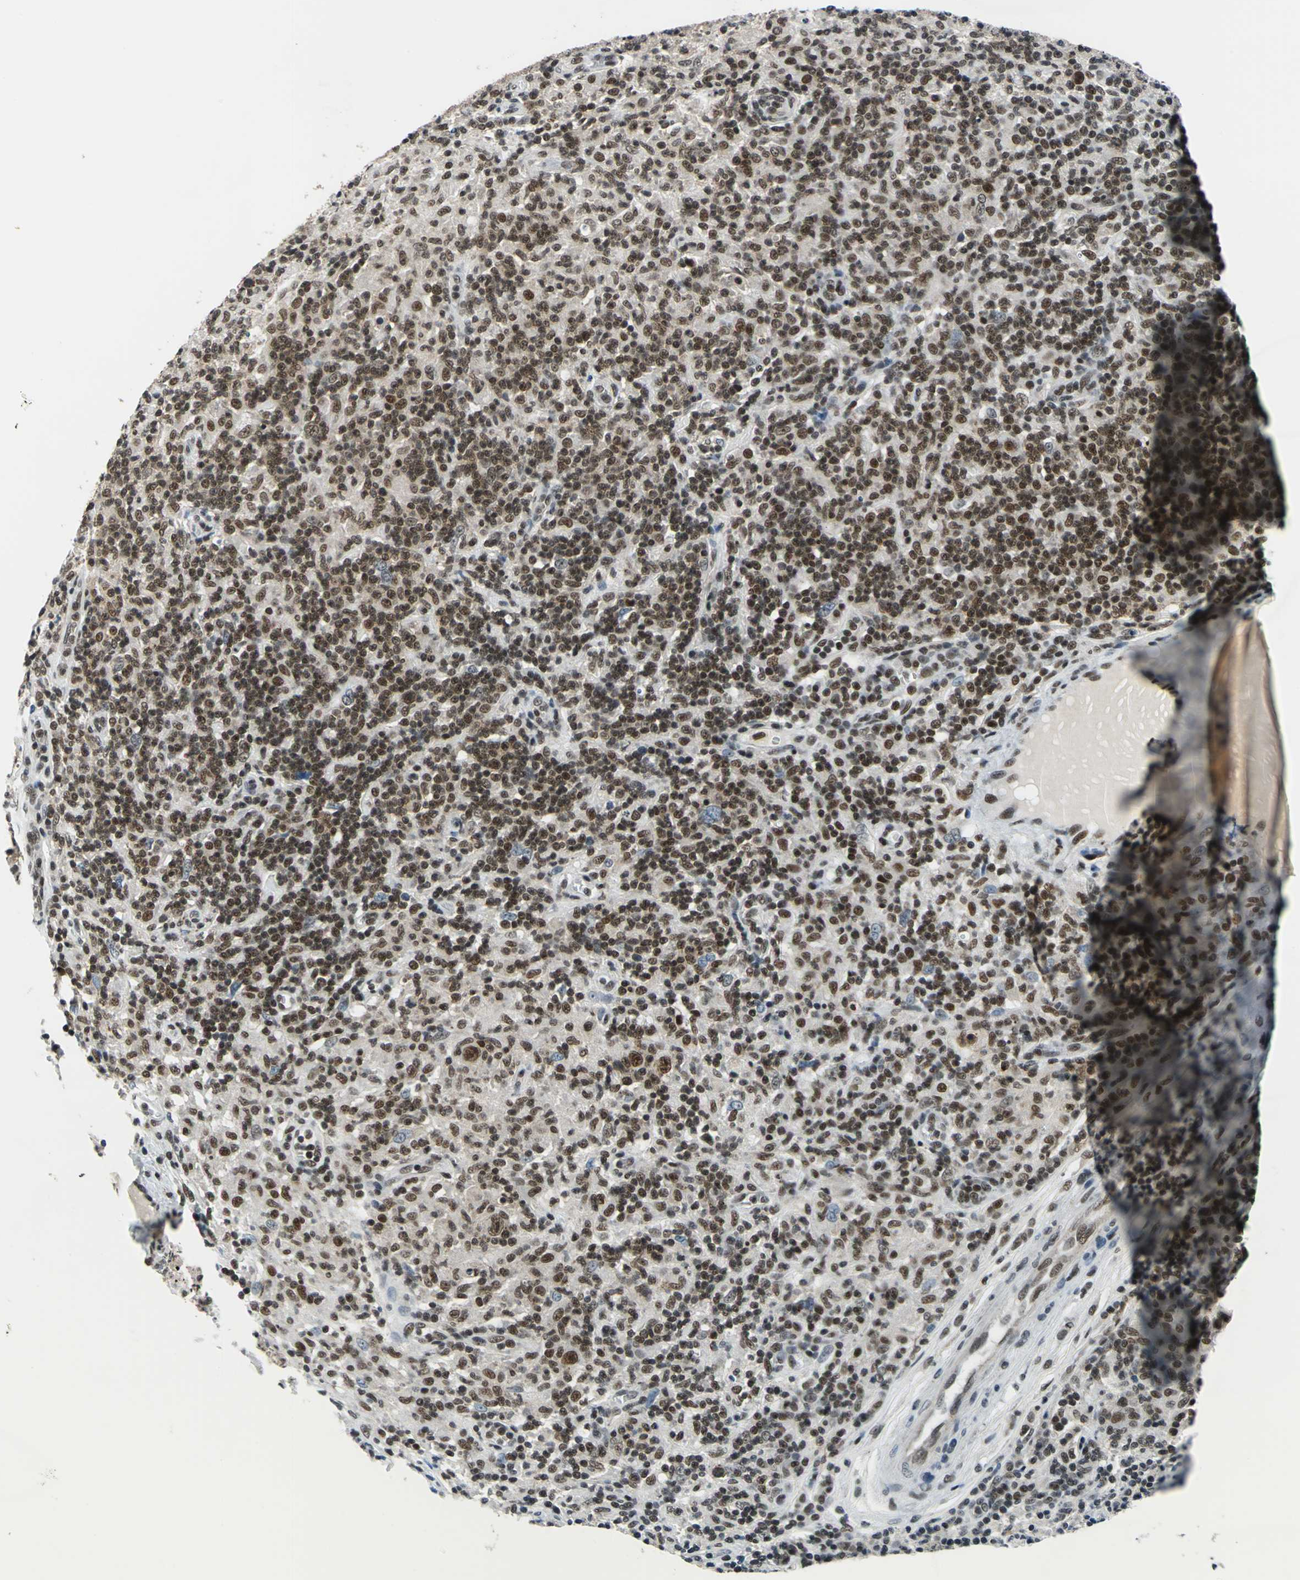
{"staining": {"intensity": "moderate", "quantity": ">75%", "location": "nuclear"}, "tissue": "lymphoma", "cell_type": "Tumor cells", "image_type": "cancer", "snomed": [{"axis": "morphology", "description": "Hodgkin's disease, NOS"}, {"axis": "topography", "description": "Lymph node"}], "caption": "This photomicrograph shows immunohistochemistry staining of lymphoma, with medium moderate nuclear positivity in approximately >75% of tumor cells.", "gene": "BCLAF1", "patient": {"sex": "male", "age": 70}}